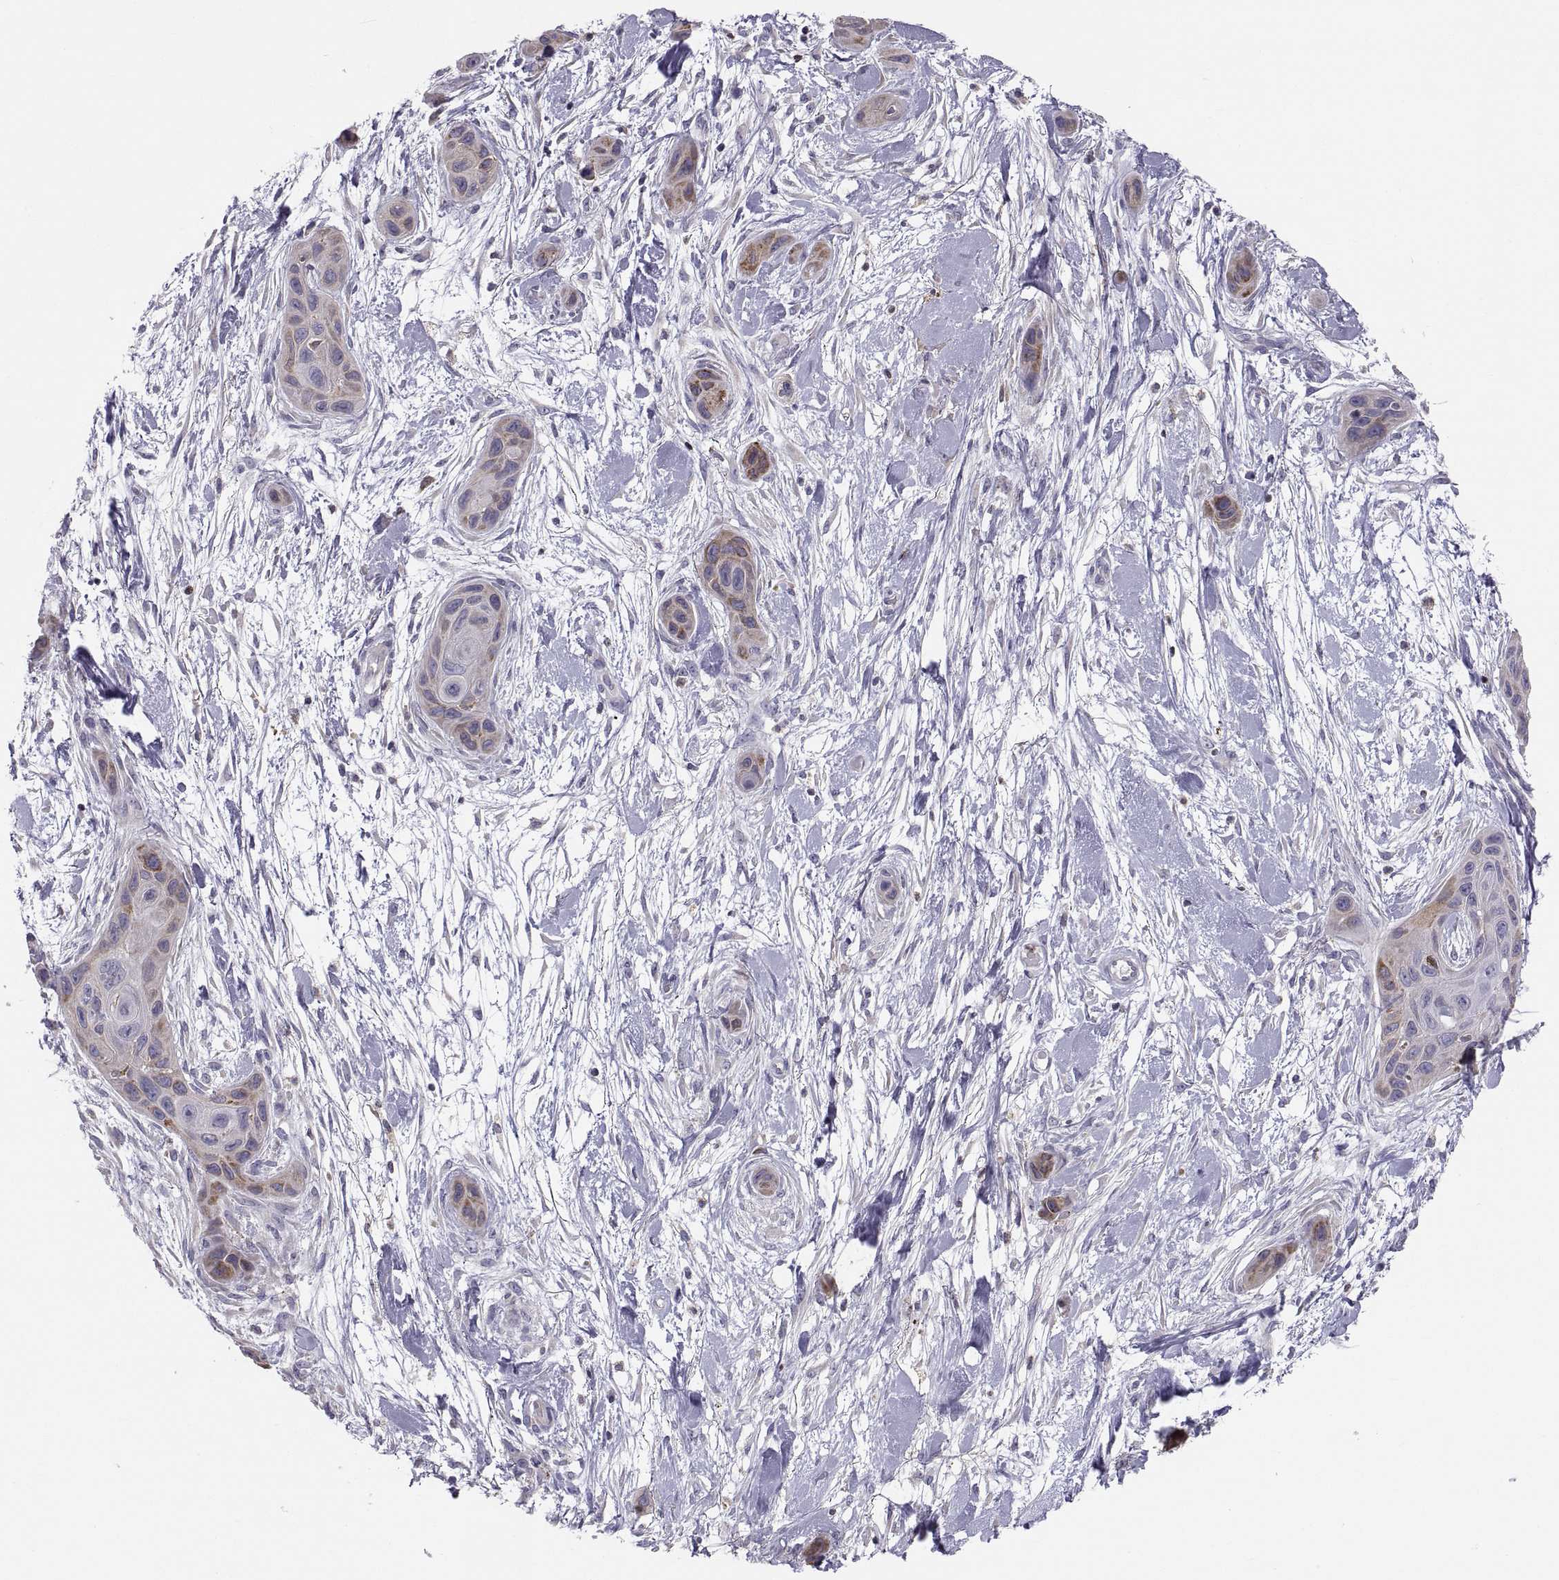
{"staining": {"intensity": "moderate", "quantity": "<25%", "location": "cytoplasmic/membranous"}, "tissue": "skin cancer", "cell_type": "Tumor cells", "image_type": "cancer", "snomed": [{"axis": "morphology", "description": "Squamous cell carcinoma, NOS"}, {"axis": "topography", "description": "Skin"}], "caption": "IHC (DAB (3,3'-diaminobenzidine)) staining of skin squamous cell carcinoma exhibits moderate cytoplasmic/membranous protein expression in approximately <25% of tumor cells.", "gene": "ERO1A", "patient": {"sex": "male", "age": 79}}